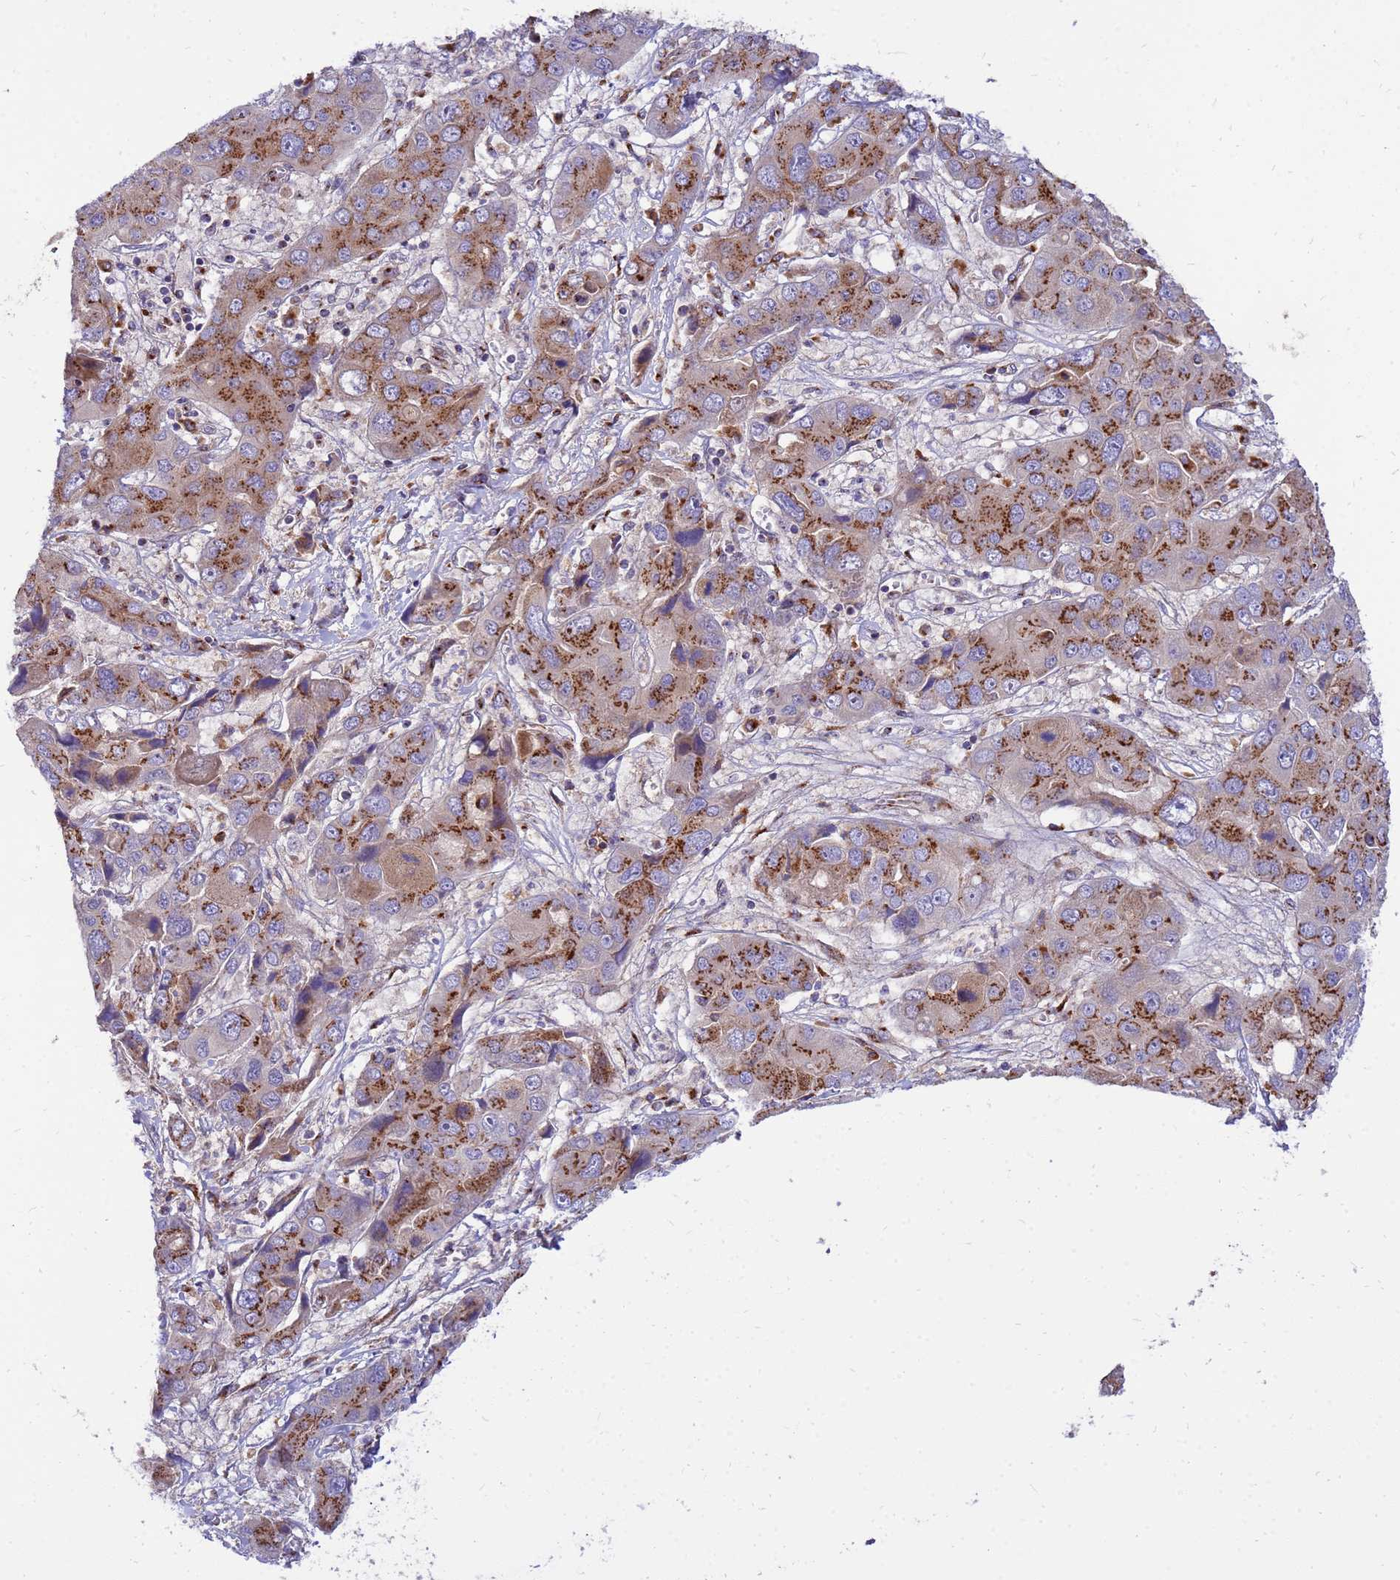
{"staining": {"intensity": "moderate", "quantity": ">75%", "location": "cytoplasmic/membranous"}, "tissue": "liver cancer", "cell_type": "Tumor cells", "image_type": "cancer", "snomed": [{"axis": "morphology", "description": "Cholangiocarcinoma"}, {"axis": "topography", "description": "Liver"}], "caption": "Liver cholangiocarcinoma was stained to show a protein in brown. There is medium levels of moderate cytoplasmic/membranous expression in approximately >75% of tumor cells.", "gene": "HPS3", "patient": {"sex": "male", "age": 67}}